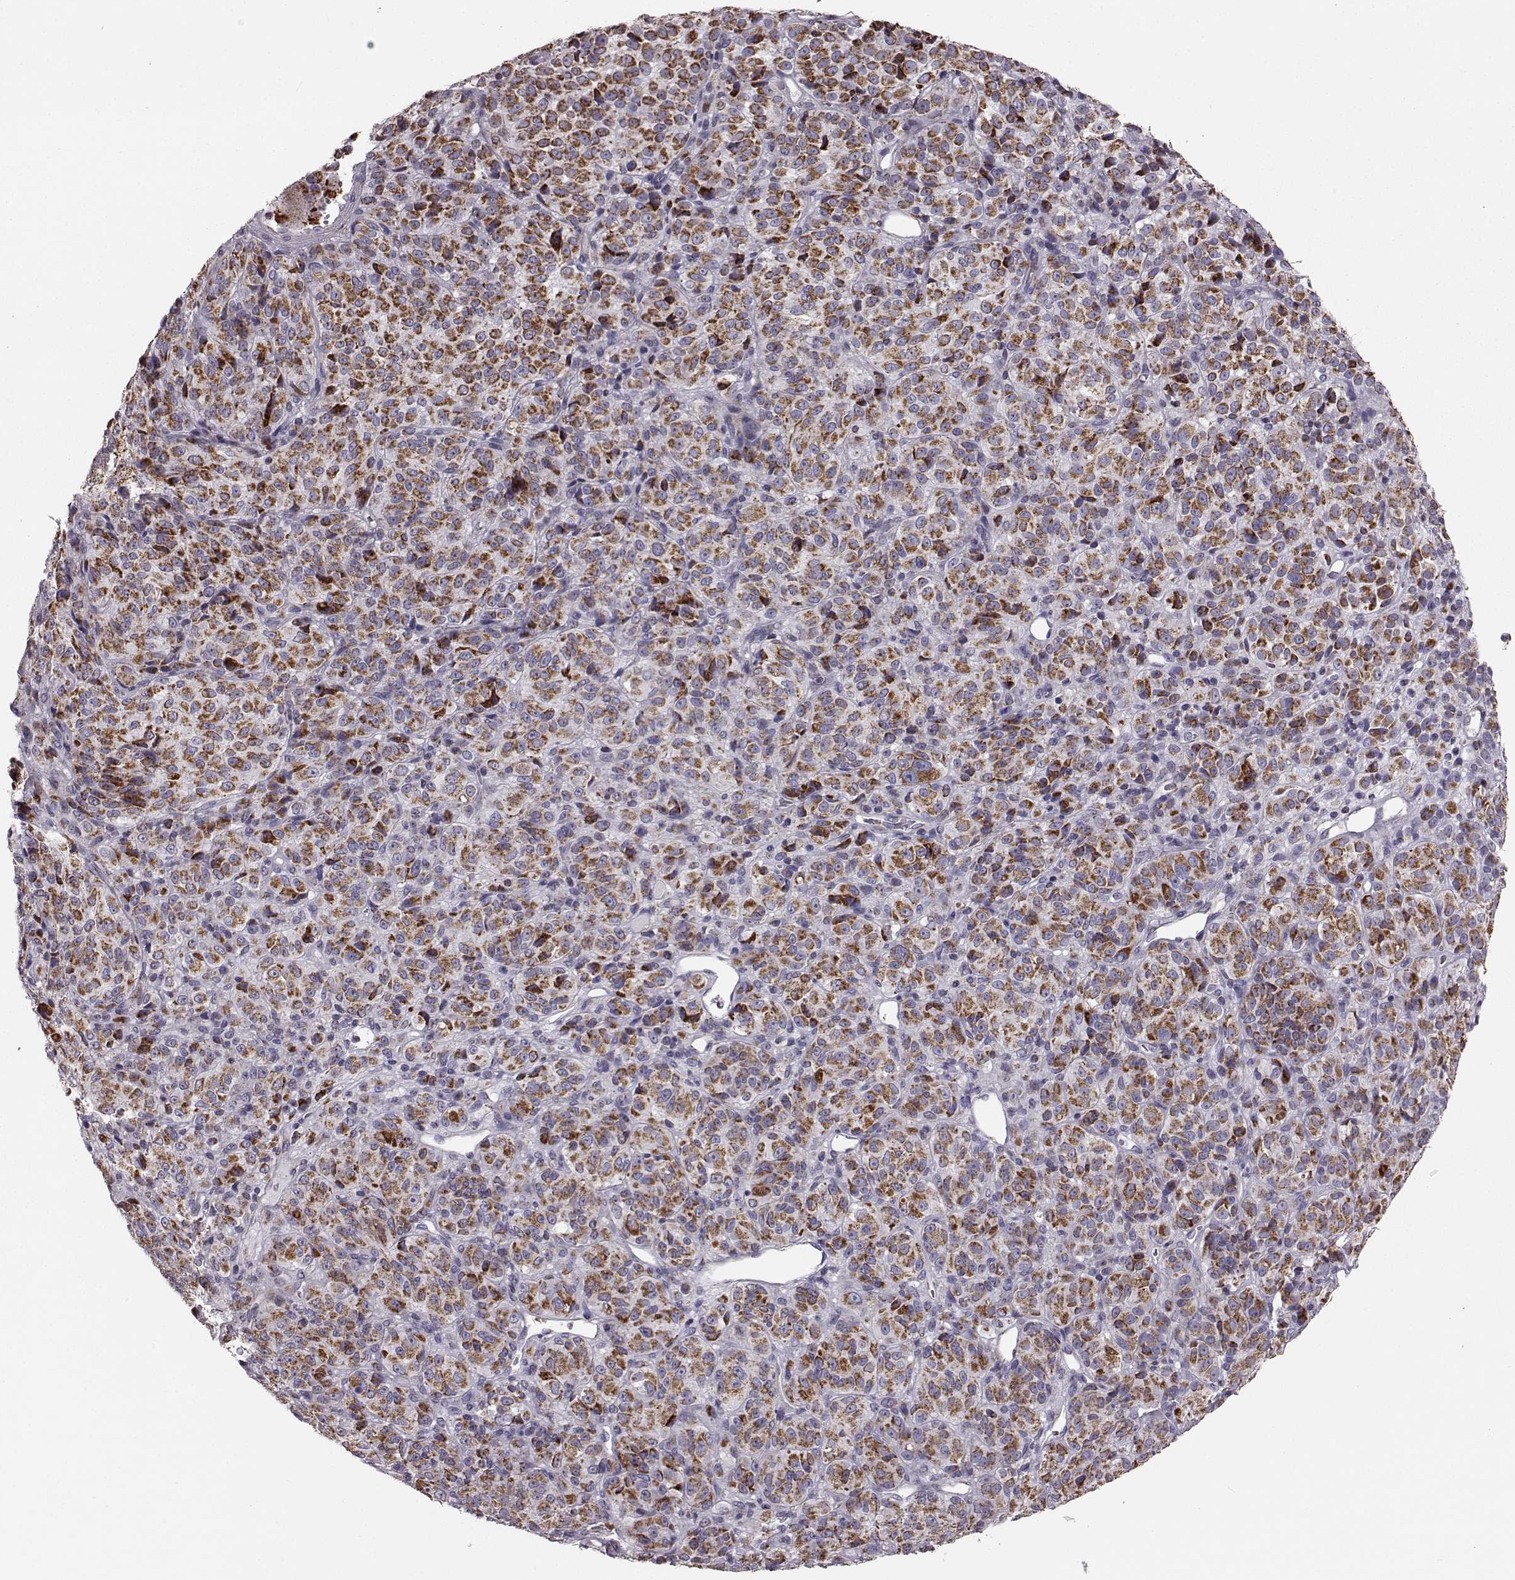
{"staining": {"intensity": "moderate", "quantity": ">75%", "location": "cytoplasmic/membranous"}, "tissue": "melanoma", "cell_type": "Tumor cells", "image_type": "cancer", "snomed": [{"axis": "morphology", "description": "Malignant melanoma, Metastatic site"}, {"axis": "topography", "description": "Brain"}], "caption": "IHC histopathology image of neoplastic tissue: human malignant melanoma (metastatic site) stained using IHC reveals medium levels of moderate protein expression localized specifically in the cytoplasmic/membranous of tumor cells, appearing as a cytoplasmic/membranous brown color.", "gene": "ATP5MF", "patient": {"sex": "female", "age": 56}}